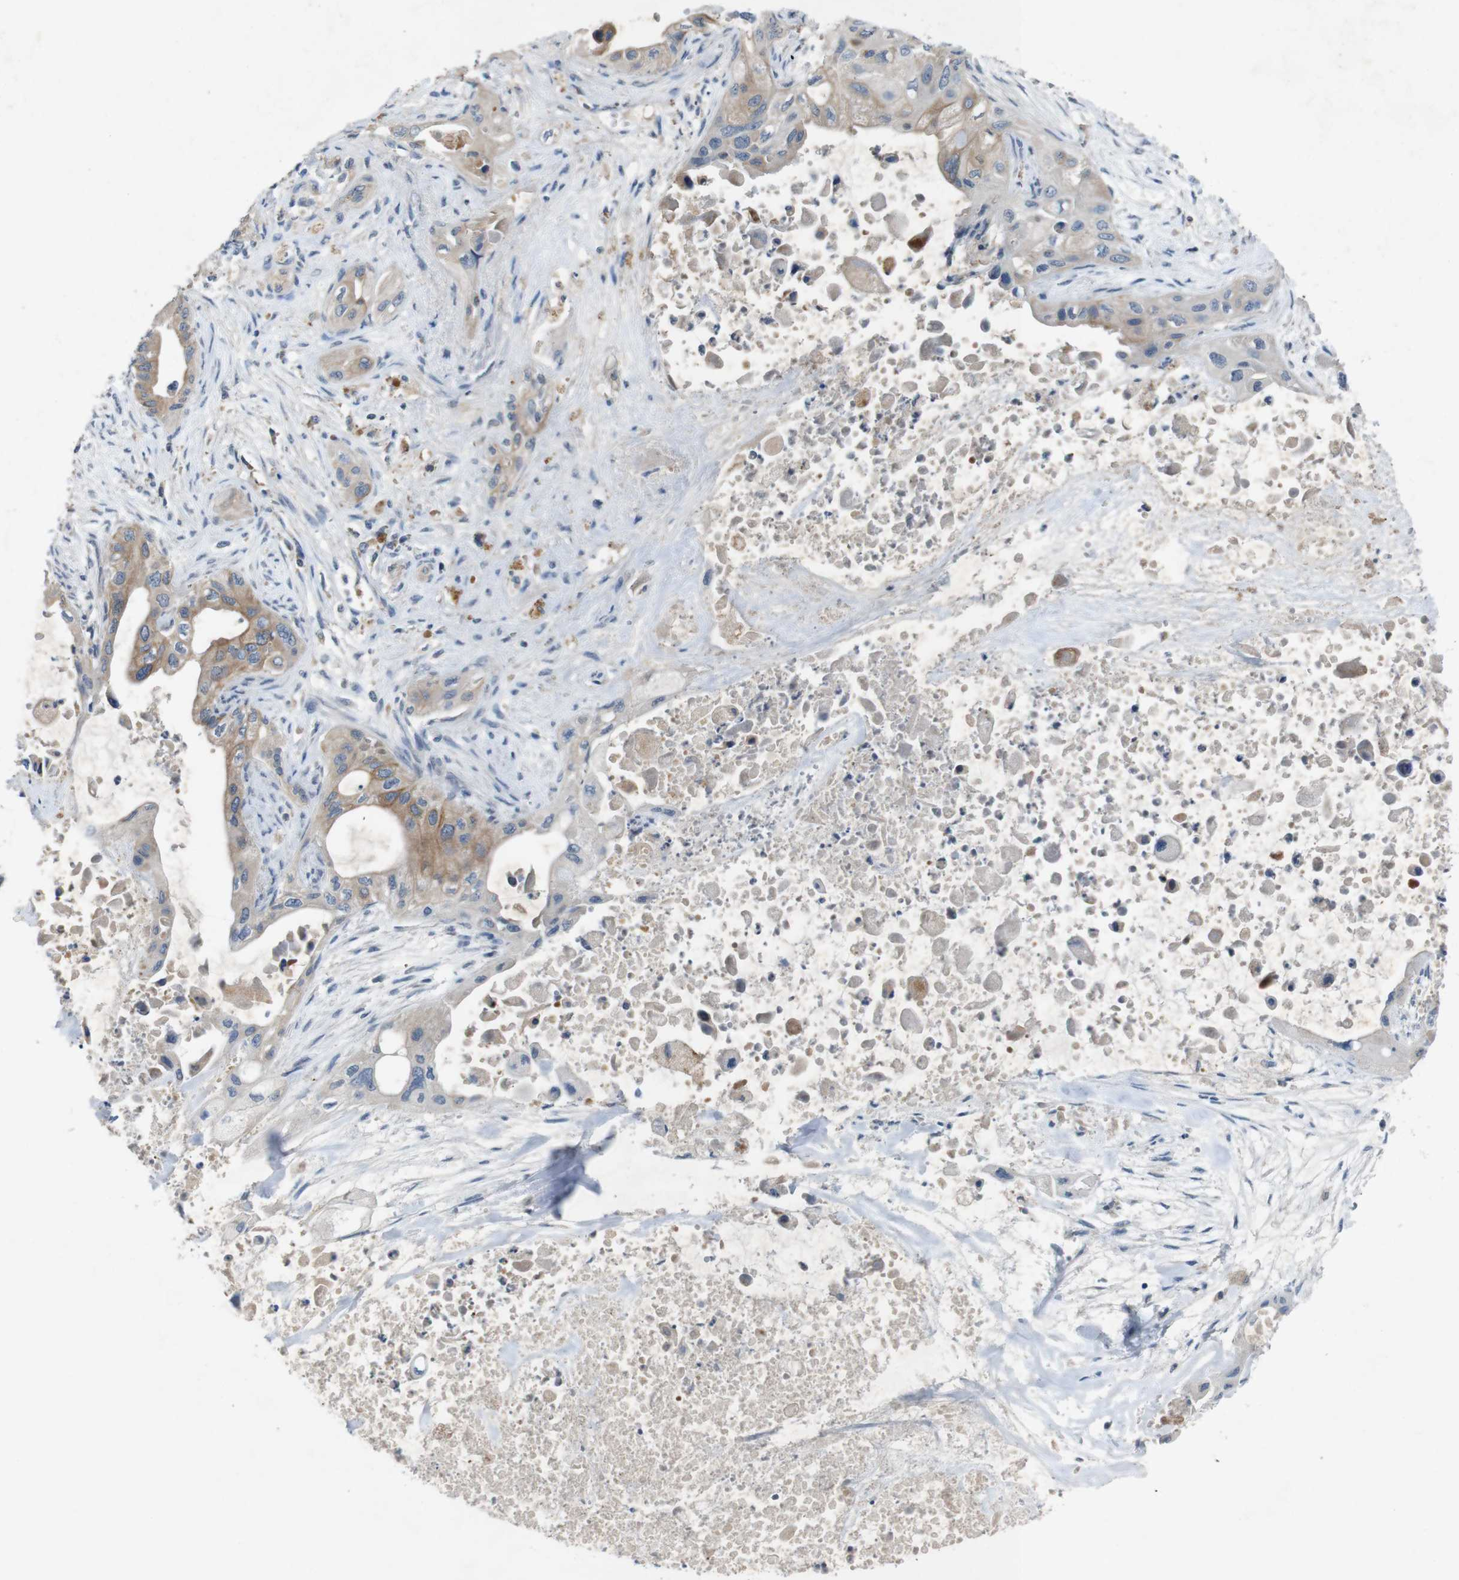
{"staining": {"intensity": "moderate", "quantity": ">75%", "location": "cytoplasmic/membranous"}, "tissue": "pancreatic cancer", "cell_type": "Tumor cells", "image_type": "cancer", "snomed": [{"axis": "morphology", "description": "Adenocarcinoma, NOS"}, {"axis": "topography", "description": "Pancreas"}], "caption": "Tumor cells reveal medium levels of moderate cytoplasmic/membranous staining in about >75% of cells in pancreatic cancer.", "gene": "MOGAT3", "patient": {"sex": "male", "age": 73}}